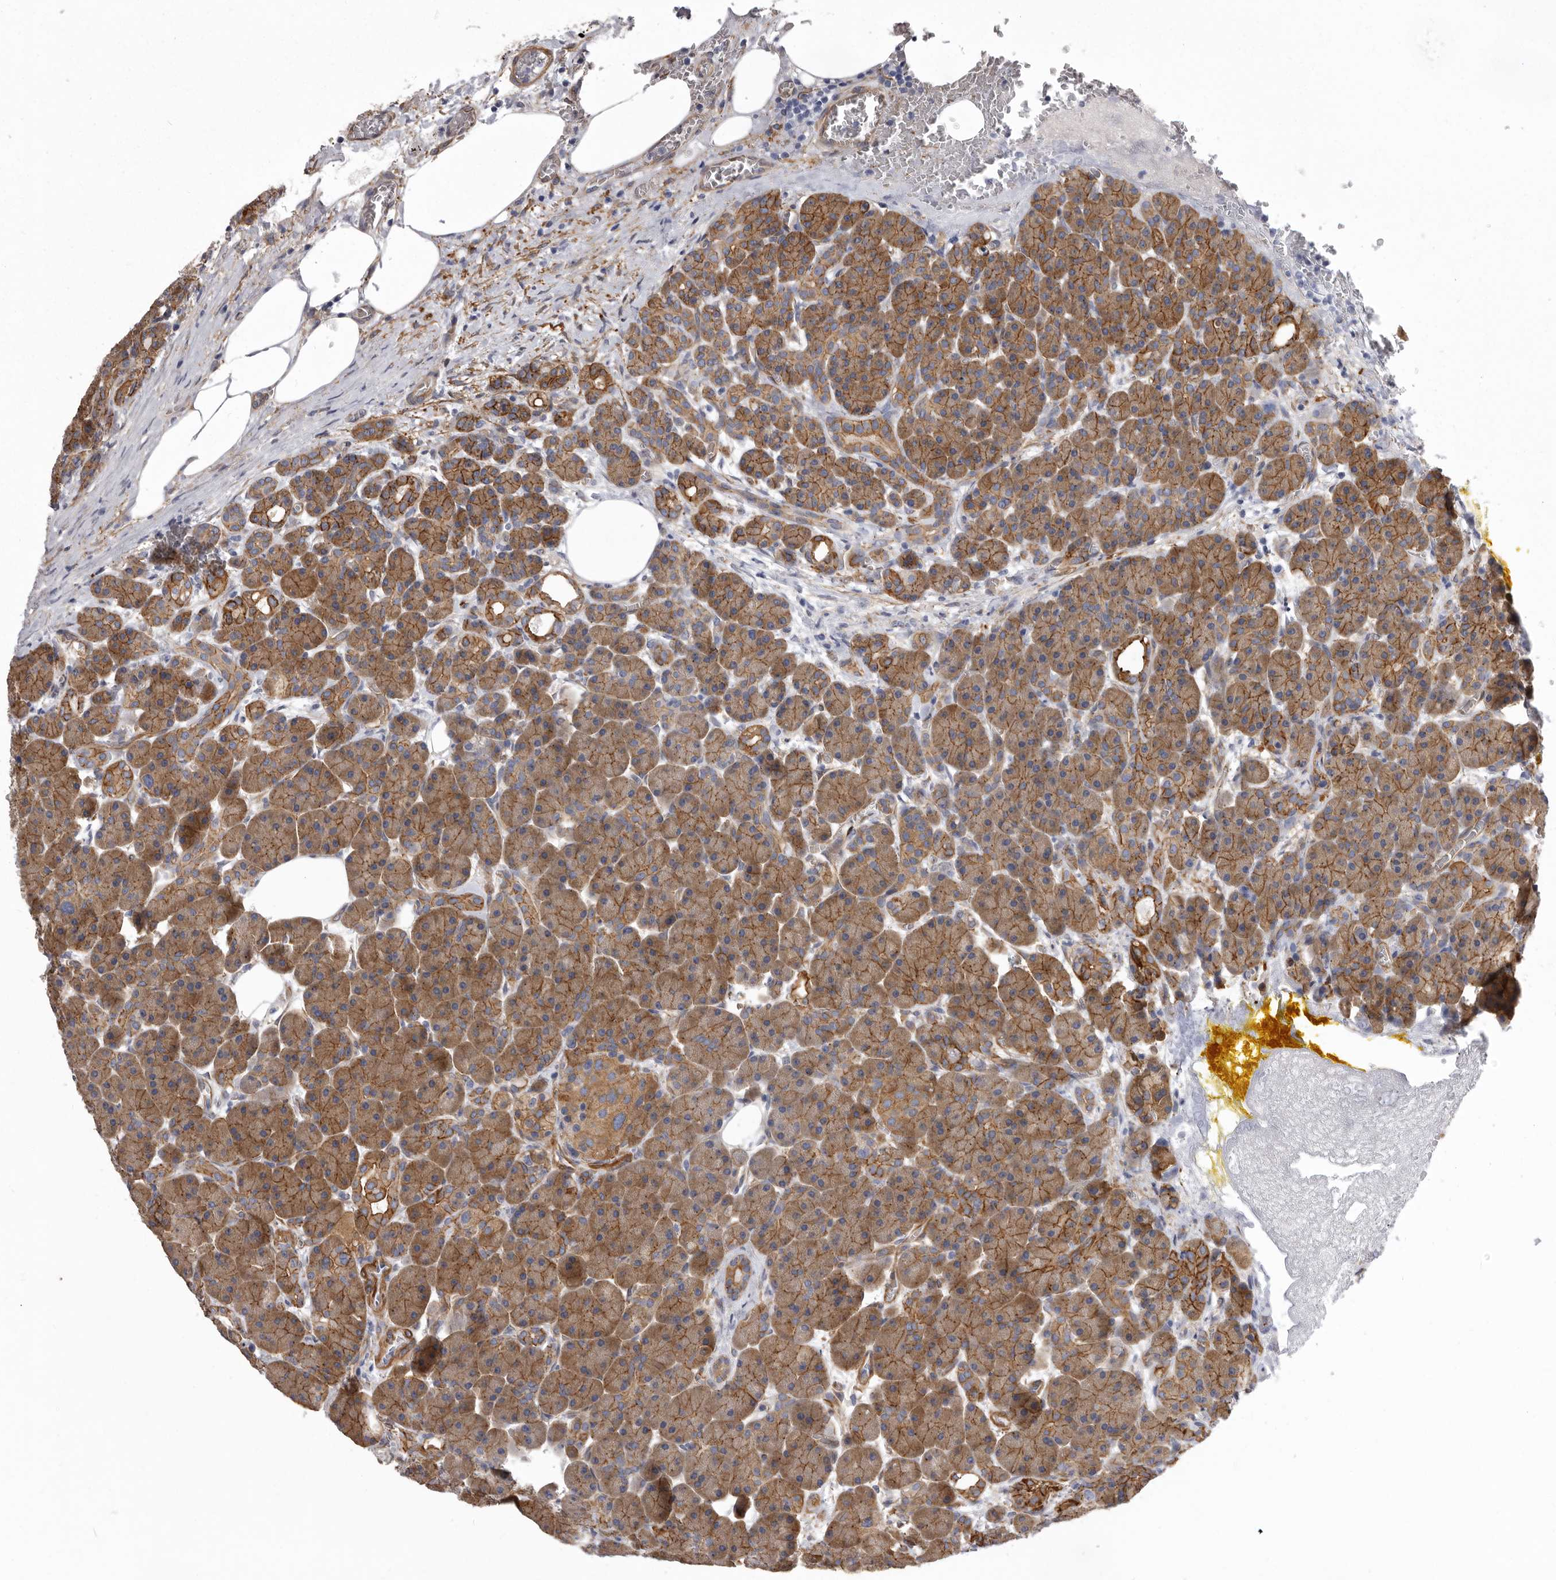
{"staining": {"intensity": "moderate", "quantity": ">75%", "location": "cytoplasmic/membranous"}, "tissue": "pancreas", "cell_type": "Exocrine glandular cells", "image_type": "normal", "snomed": [{"axis": "morphology", "description": "Normal tissue, NOS"}, {"axis": "topography", "description": "Pancreas"}], "caption": "High-magnification brightfield microscopy of benign pancreas stained with DAB (3,3'-diaminobenzidine) (brown) and counterstained with hematoxylin (blue). exocrine glandular cells exhibit moderate cytoplasmic/membranous staining is present in approximately>75% of cells. The protein of interest is shown in brown color, while the nuclei are stained blue.", "gene": "ENAH", "patient": {"sex": "male", "age": 63}}